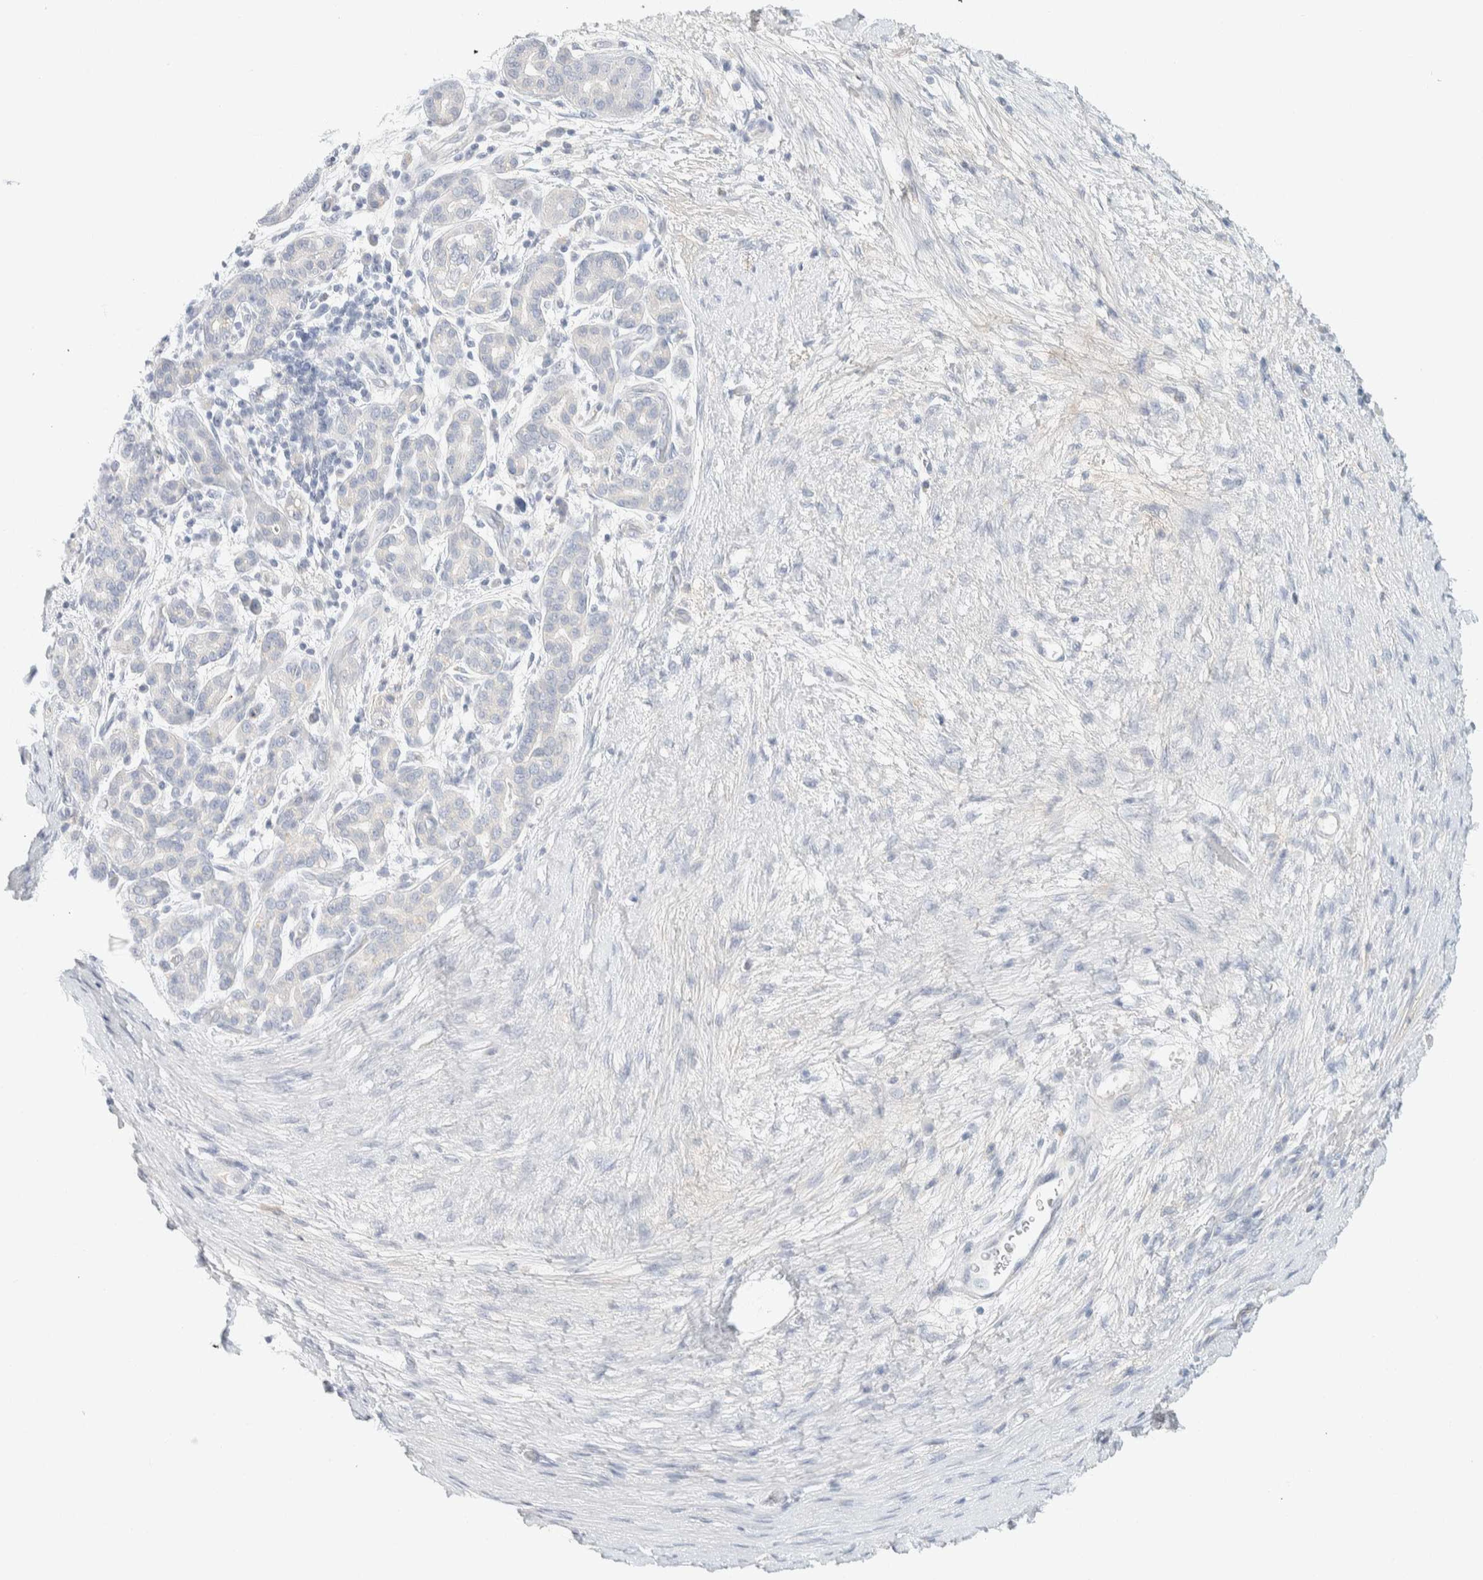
{"staining": {"intensity": "negative", "quantity": "none", "location": "none"}, "tissue": "pancreatic cancer", "cell_type": "Tumor cells", "image_type": "cancer", "snomed": [{"axis": "morphology", "description": "Adenocarcinoma, NOS"}, {"axis": "topography", "description": "Pancreas"}], "caption": "This is an IHC image of pancreatic cancer. There is no positivity in tumor cells.", "gene": "ALOX12B", "patient": {"sex": "male", "age": 72}}